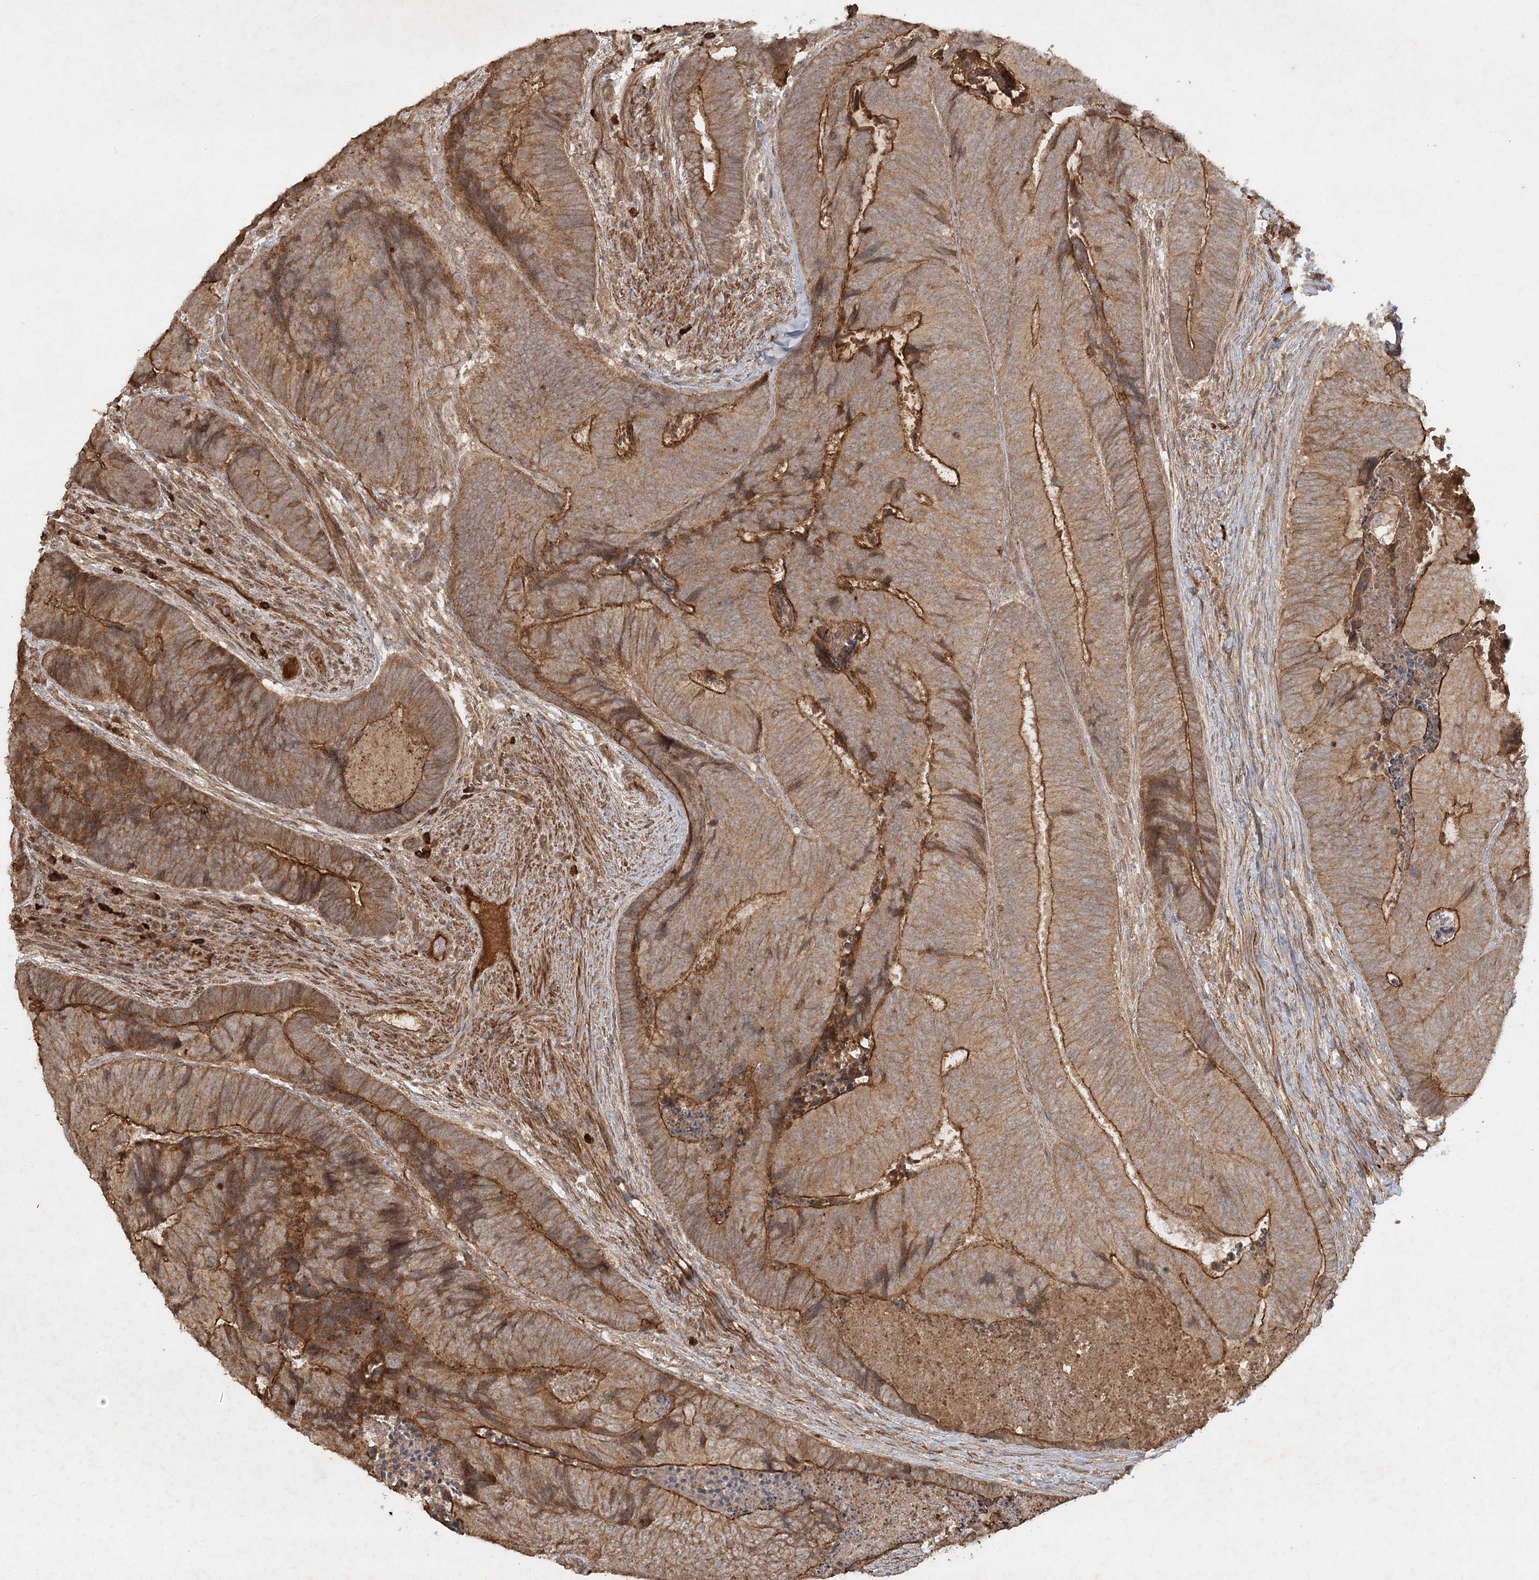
{"staining": {"intensity": "moderate", "quantity": ">75%", "location": "cytoplasmic/membranous"}, "tissue": "colorectal cancer", "cell_type": "Tumor cells", "image_type": "cancer", "snomed": [{"axis": "morphology", "description": "Adenocarcinoma, NOS"}, {"axis": "topography", "description": "Colon"}], "caption": "A high-resolution photomicrograph shows immunohistochemistry (IHC) staining of colorectal cancer (adenocarcinoma), which reveals moderate cytoplasmic/membranous positivity in approximately >75% of tumor cells. (DAB = brown stain, brightfield microscopy at high magnification).", "gene": "ARL13A", "patient": {"sex": "female", "age": 67}}